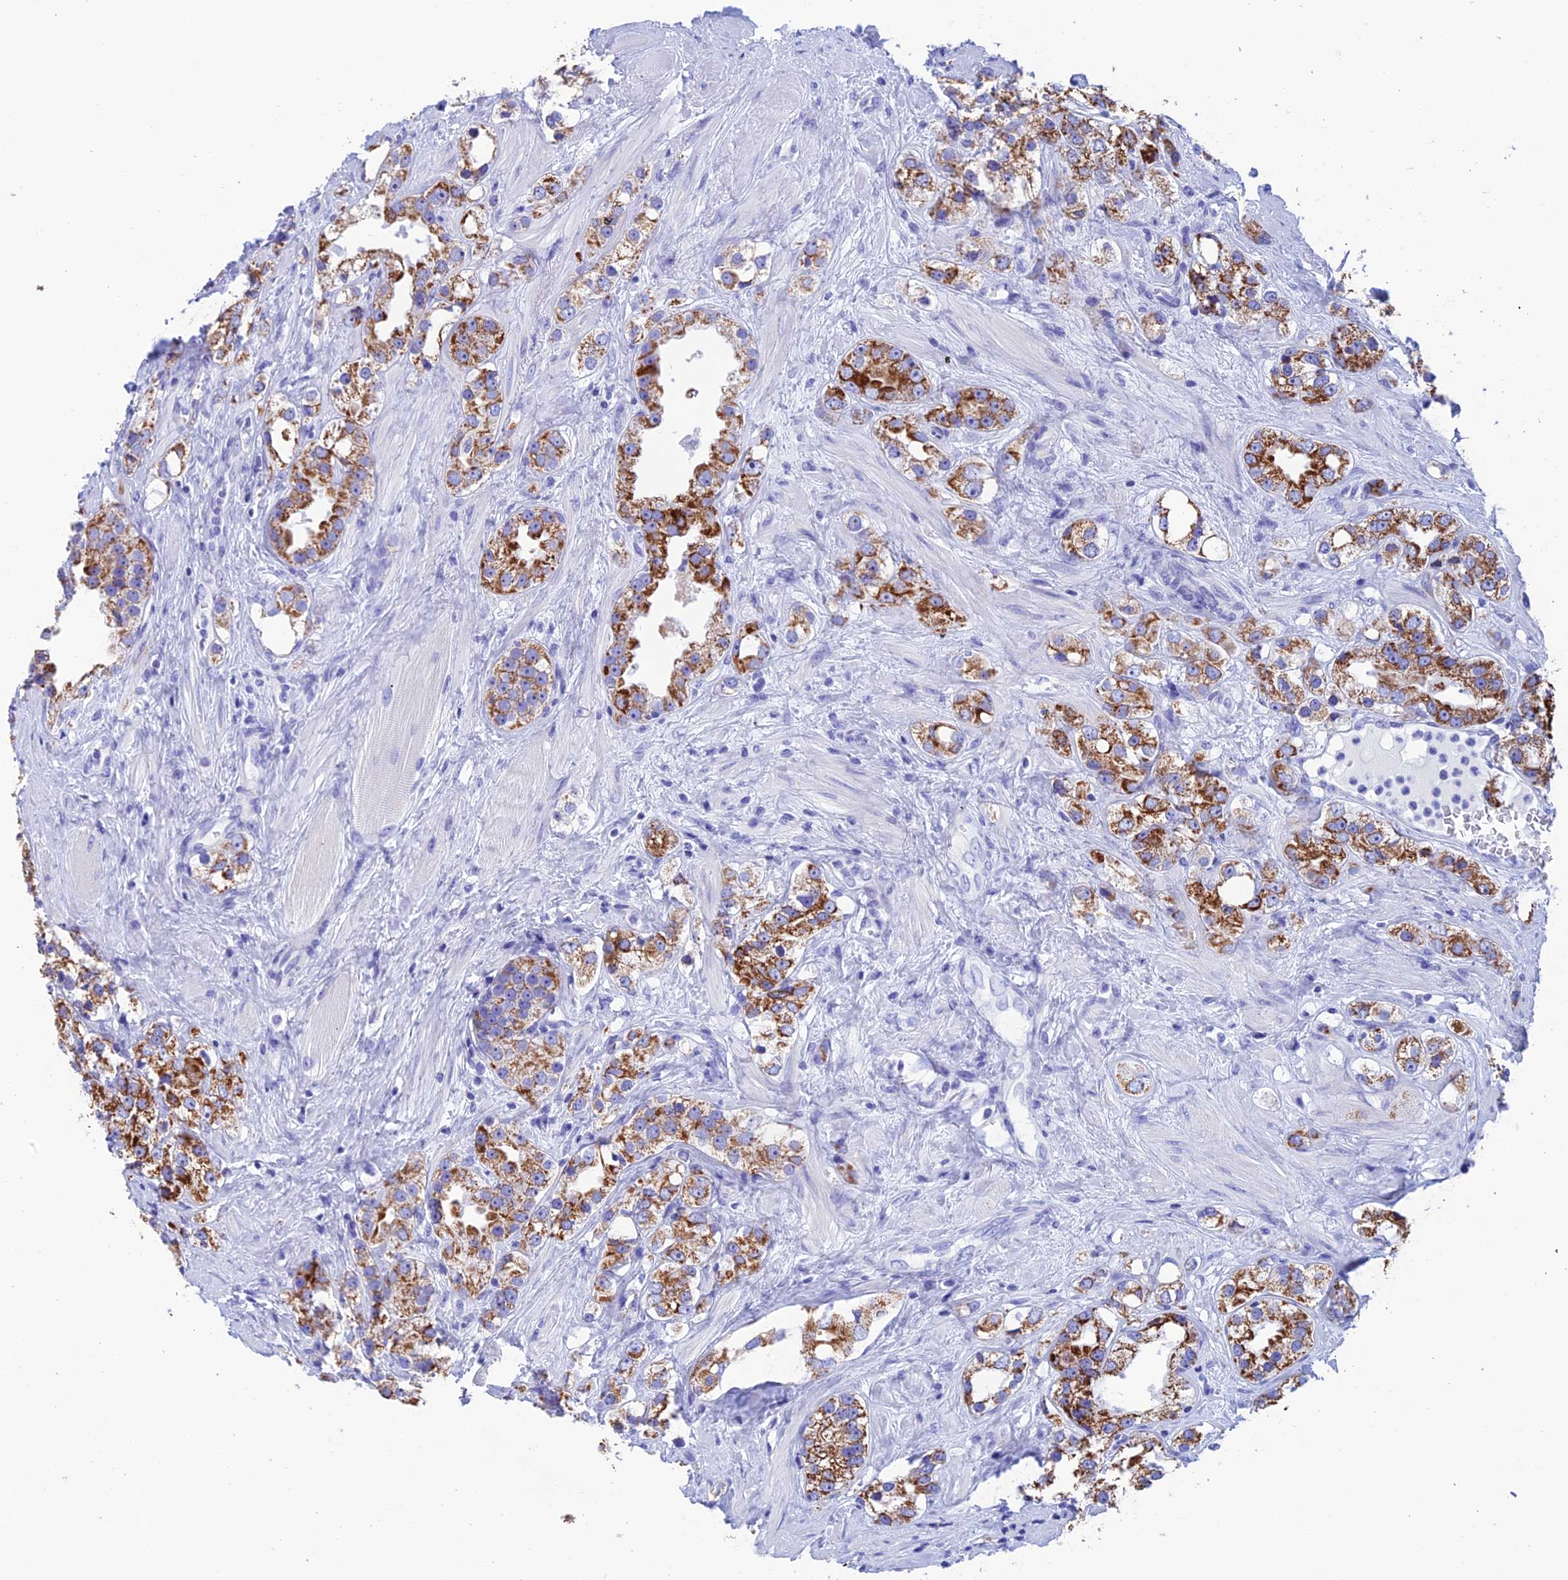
{"staining": {"intensity": "moderate", "quantity": ">75%", "location": "cytoplasmic/membranous"}, "tissue": "prostate cancer", "cell_type": "Tumor cells", "image_type": "cancer", "snomed": [{"axis": "morphology", "description": "Adenocarcinoma, NOS"}, {"axis": "topography", "description": "Prostate"}], "caption": "A high-resolution micrograph shows immunohistochemistry staining of adenocarcinoma (prostate), which displays moderate cytoplasmic/membranous staining in approximately >75% of tumor cells.", "gene": "NXPE4", "patient": {"sex": "male", "age": 79}}